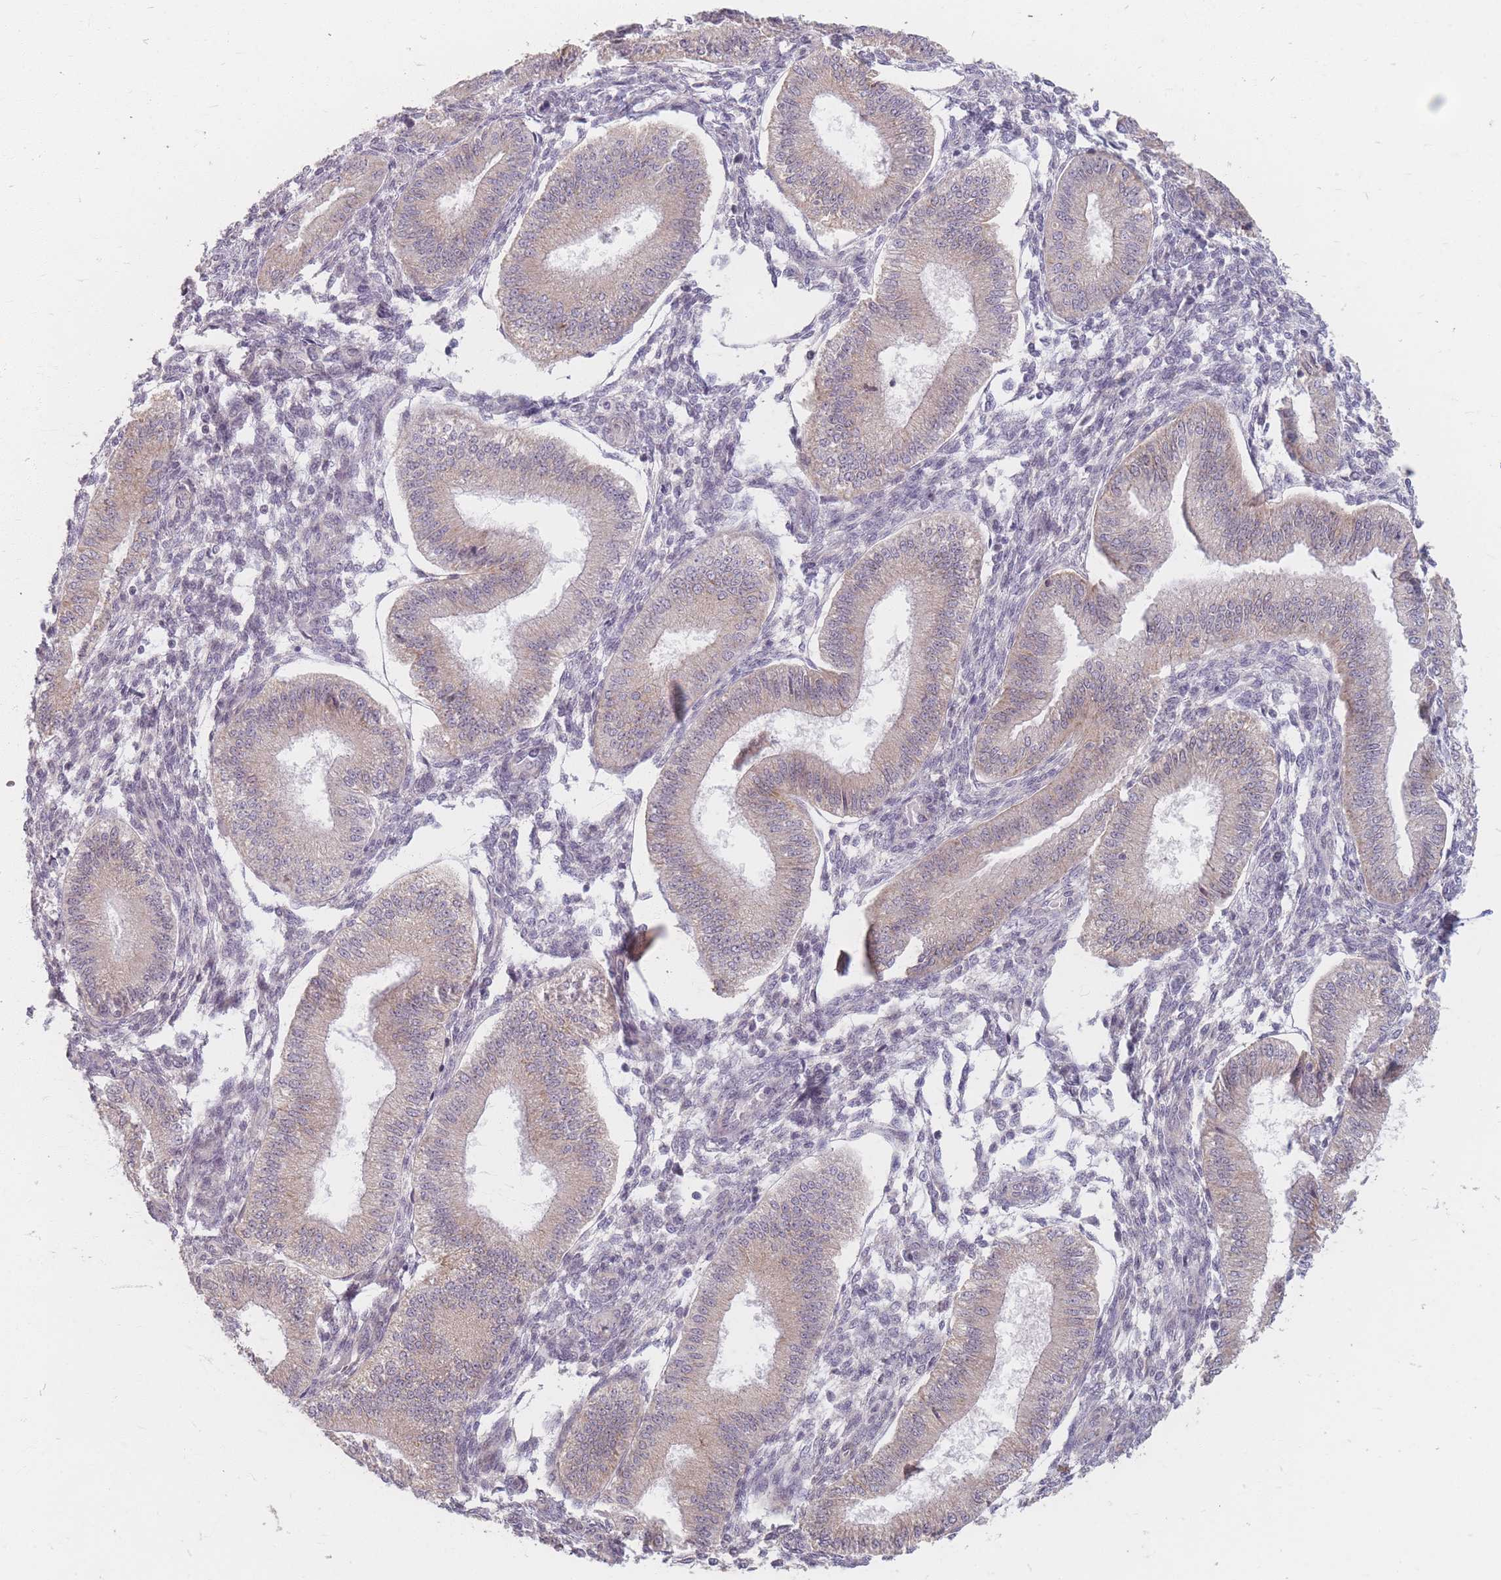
{"staining": {"intensity": "negative", "quantity": "none", "location": "none"}, "tissue": "endometrium", "cell_type": "Cells in endometrial stroma", "image_type": "normal", "snomed": [{"axis": "morphology", "description": "Normal tissue, NOS"}, {"axis": "topography", "description": "Endometrium"}], "caption": "Cells in endometrial stroma are negative for brown protein staining in normal endometrium. (Brightfield microscopy of DAB immunohistochemistry at high magnification).", "gene": "GABRA6", "patient": {"sex": "female", "age": 39}}